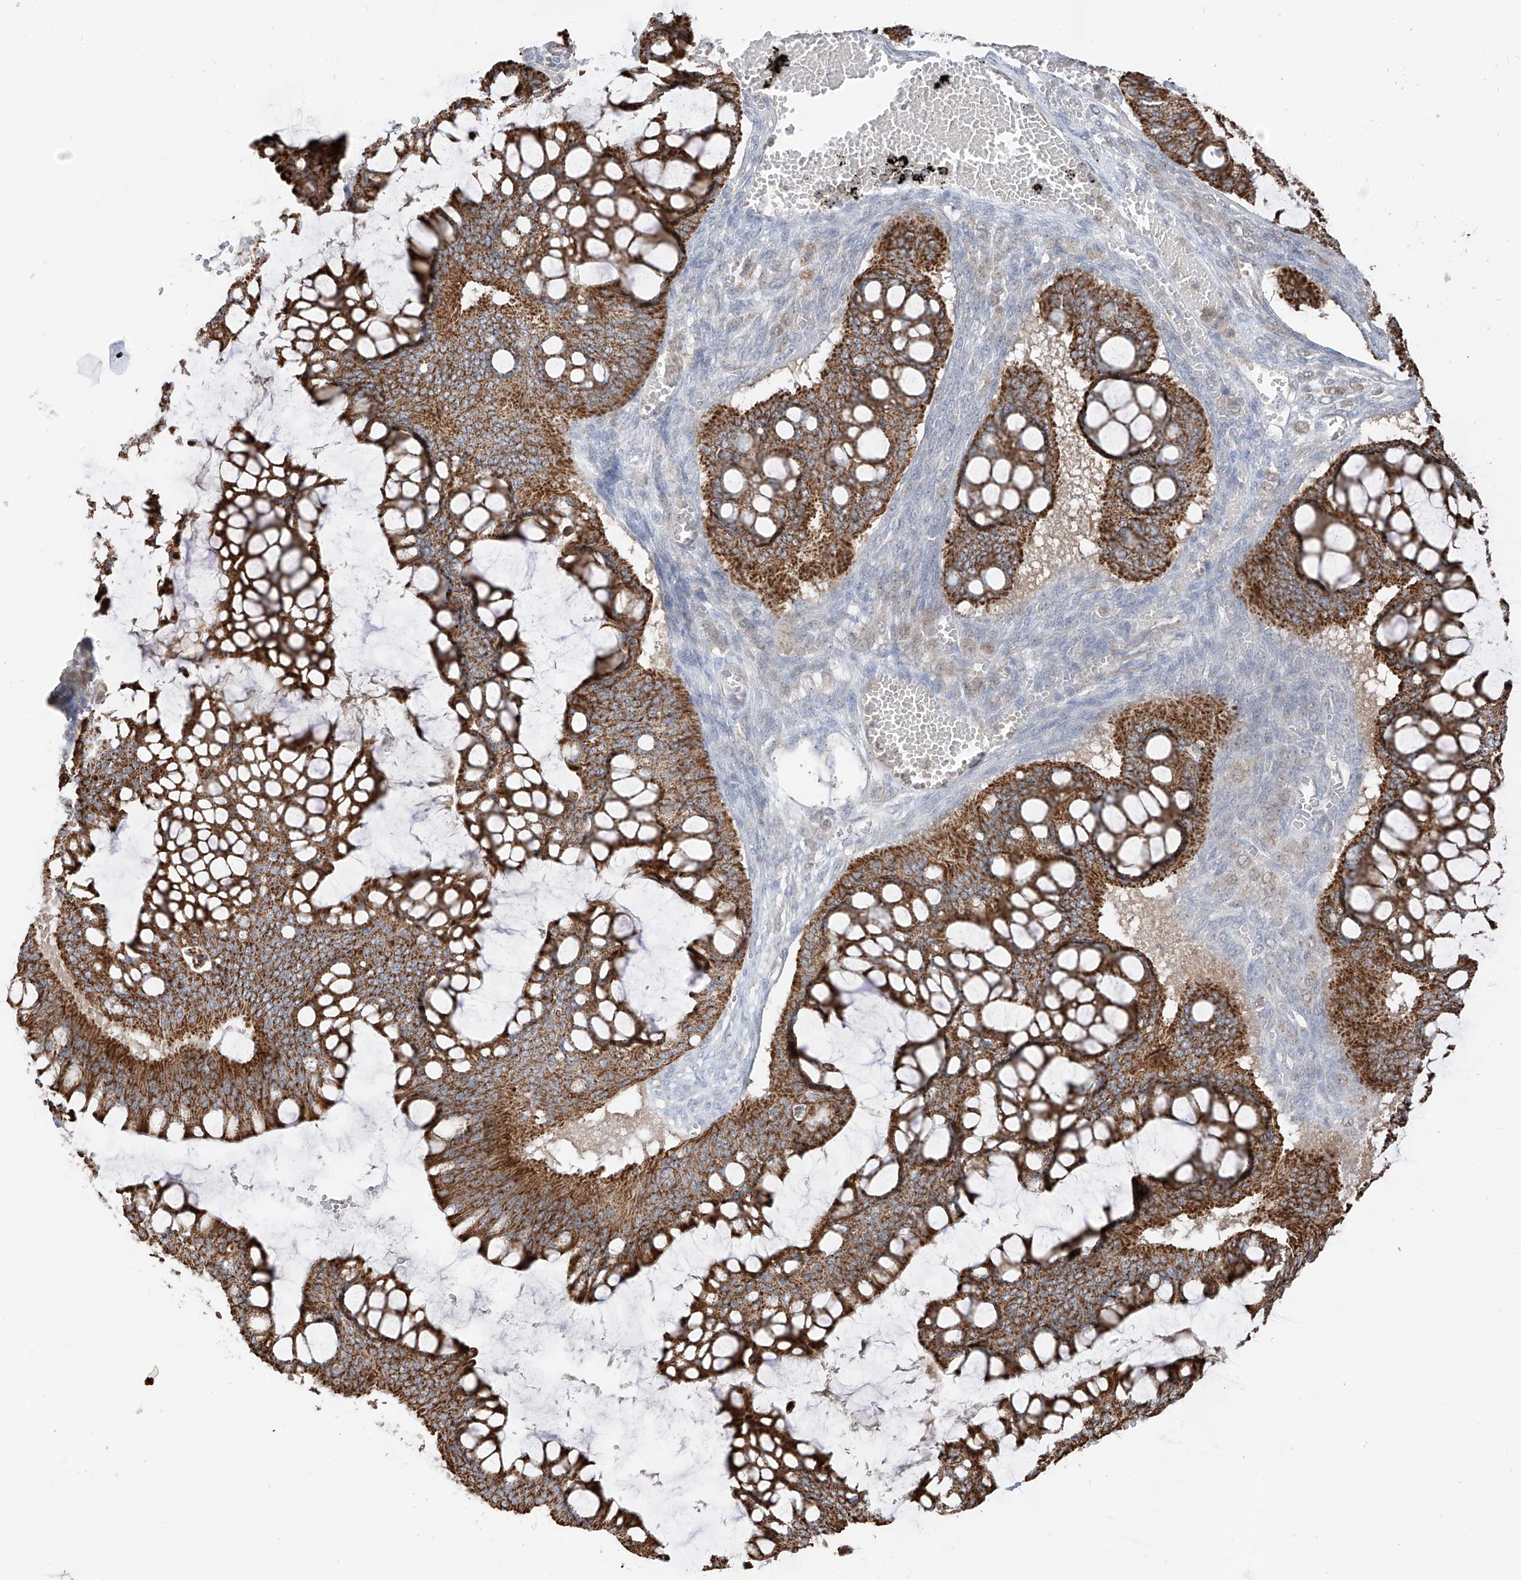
{"staining": {"intensity": "strong", "quantity": ">75%", "location": "cytoplasmic/membranous"}, "tissue": "ovarian cancer", "cell_type": "Tumor cells", "image_type": "cancer", "snomed": [{"axis": "morphology", "description": "Cystadenocarcinoma, mucinous, NOS"}, {"axis": "topography", "description": "Ovary"}], "caption": "Protein analysis of ovarian cancer tissue demonstrates strong cytoplasmic/membranous expression in about >75% of tumor cells. The protein is shown in brown color, while the nuclei are stained blue.", "gene": "ETHE1", "patient": {"sex": "female", "age": 73}}